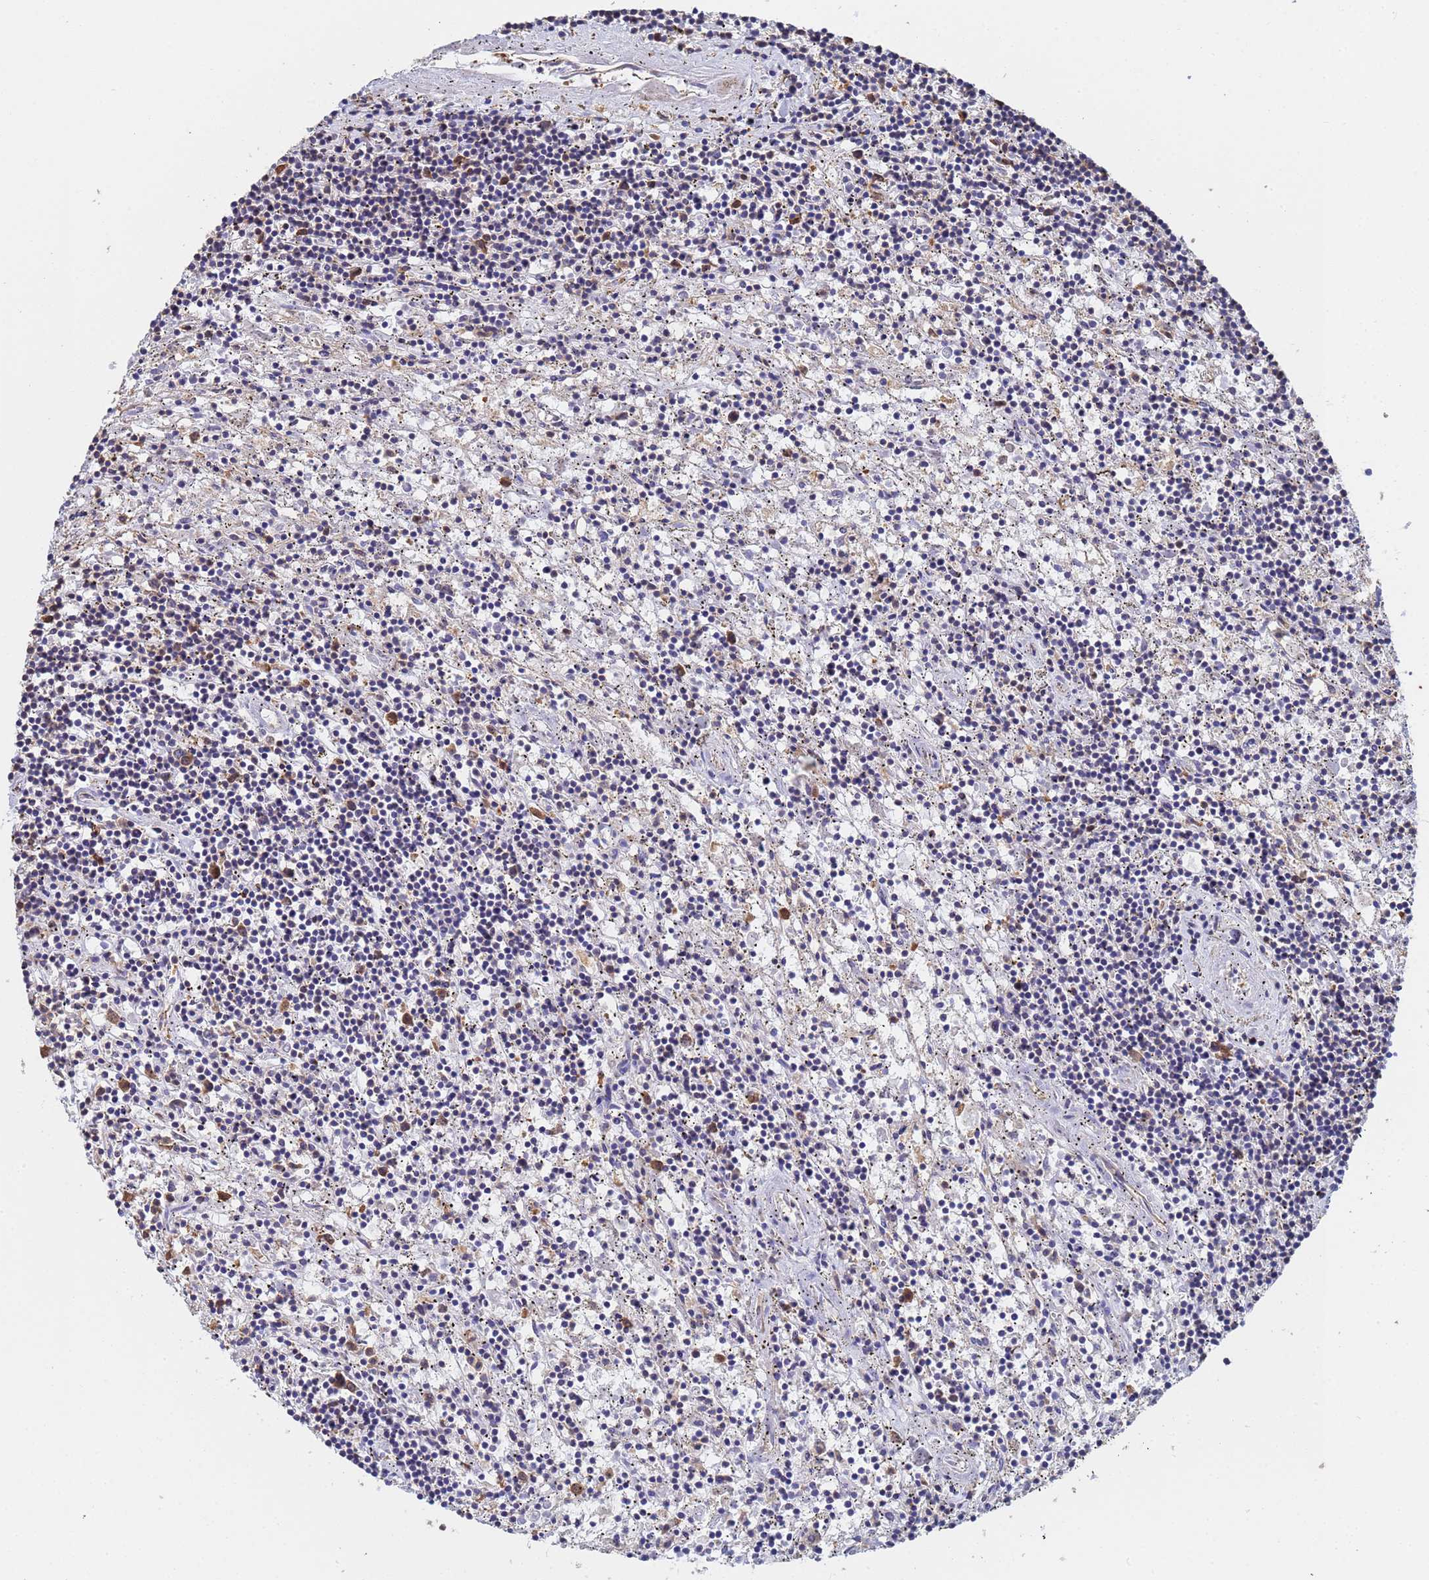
{"staining": {"intensity": "moderate", "quantity": "<25%", "location": "cytoplasmic/membranous,nuclear"}, "tissue": "lymphoma", "cell_type": "Tumor cells", "image_type": "cancer", "snomed": [{"axis": "morphology", "description": "Malignant lymphoma, non-Hodgkin's type, Low grade"}, {"axis": "topography", "description": "Spleen"}], "caption": "A brown stain shows moderate cytoplasmic/membranous and nuclear staining of a protein in human lymphoma tumor cells.", "gene": "FAM25A", "patient": {"sex": "male", "age": 76}}